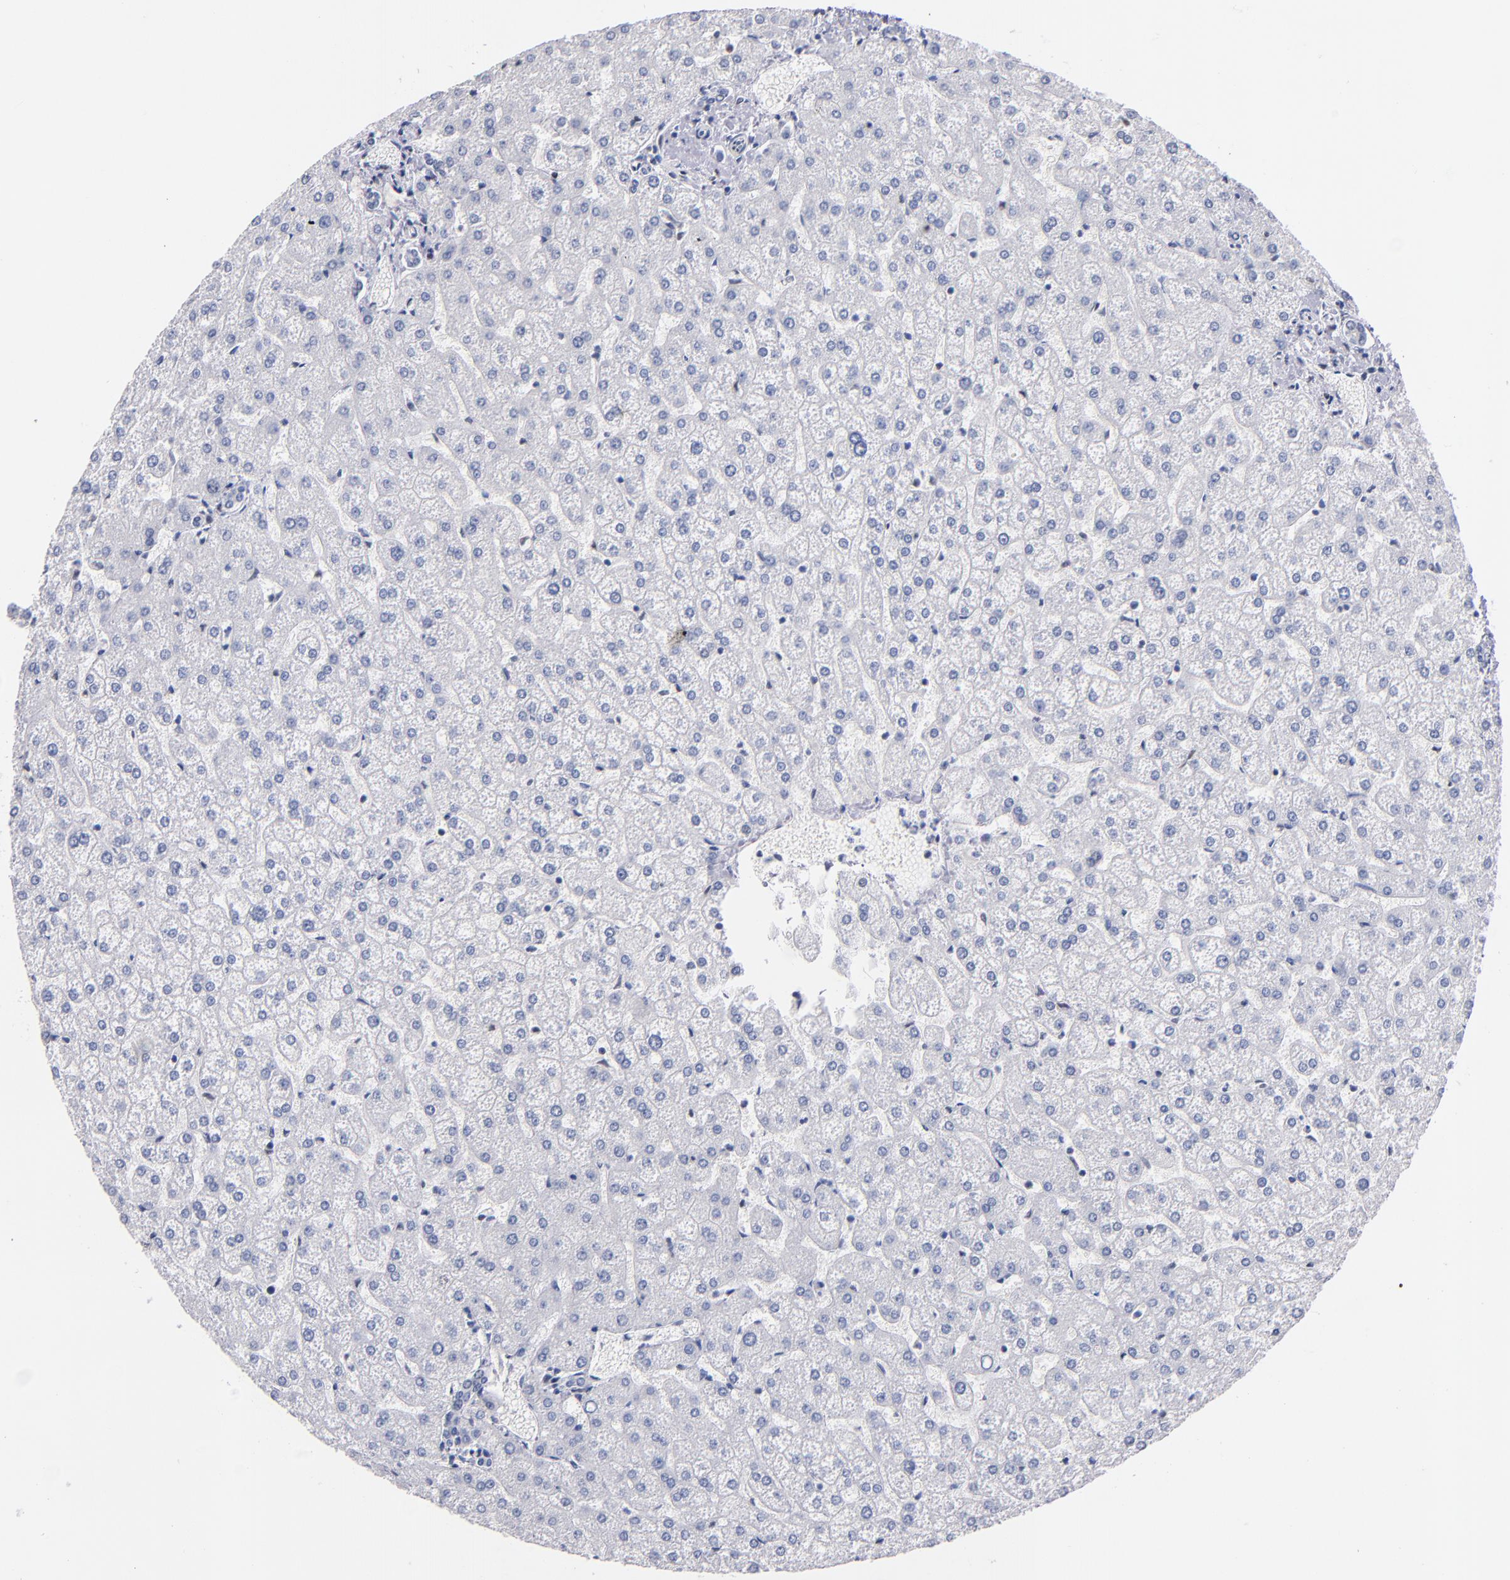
{"staining": {"intensity": "negative", "quantity": "none", "location": "none"}, "tissue": "liver", "cell_type": "Cholangiocytes", "image_type": "normal", "snomed": [{"axis": "morphology", "description": "Normal tissue, NOS"}, {"axis": "topography", "description": "Liver"}], "caption": "DAB immunohistochemical staining of normal liver exhibits no significant positivity in cholangiocytes. Nuclei are stained in blue.", "gene": "IFI16", "patient": {"sex": "female", "age": 32}}